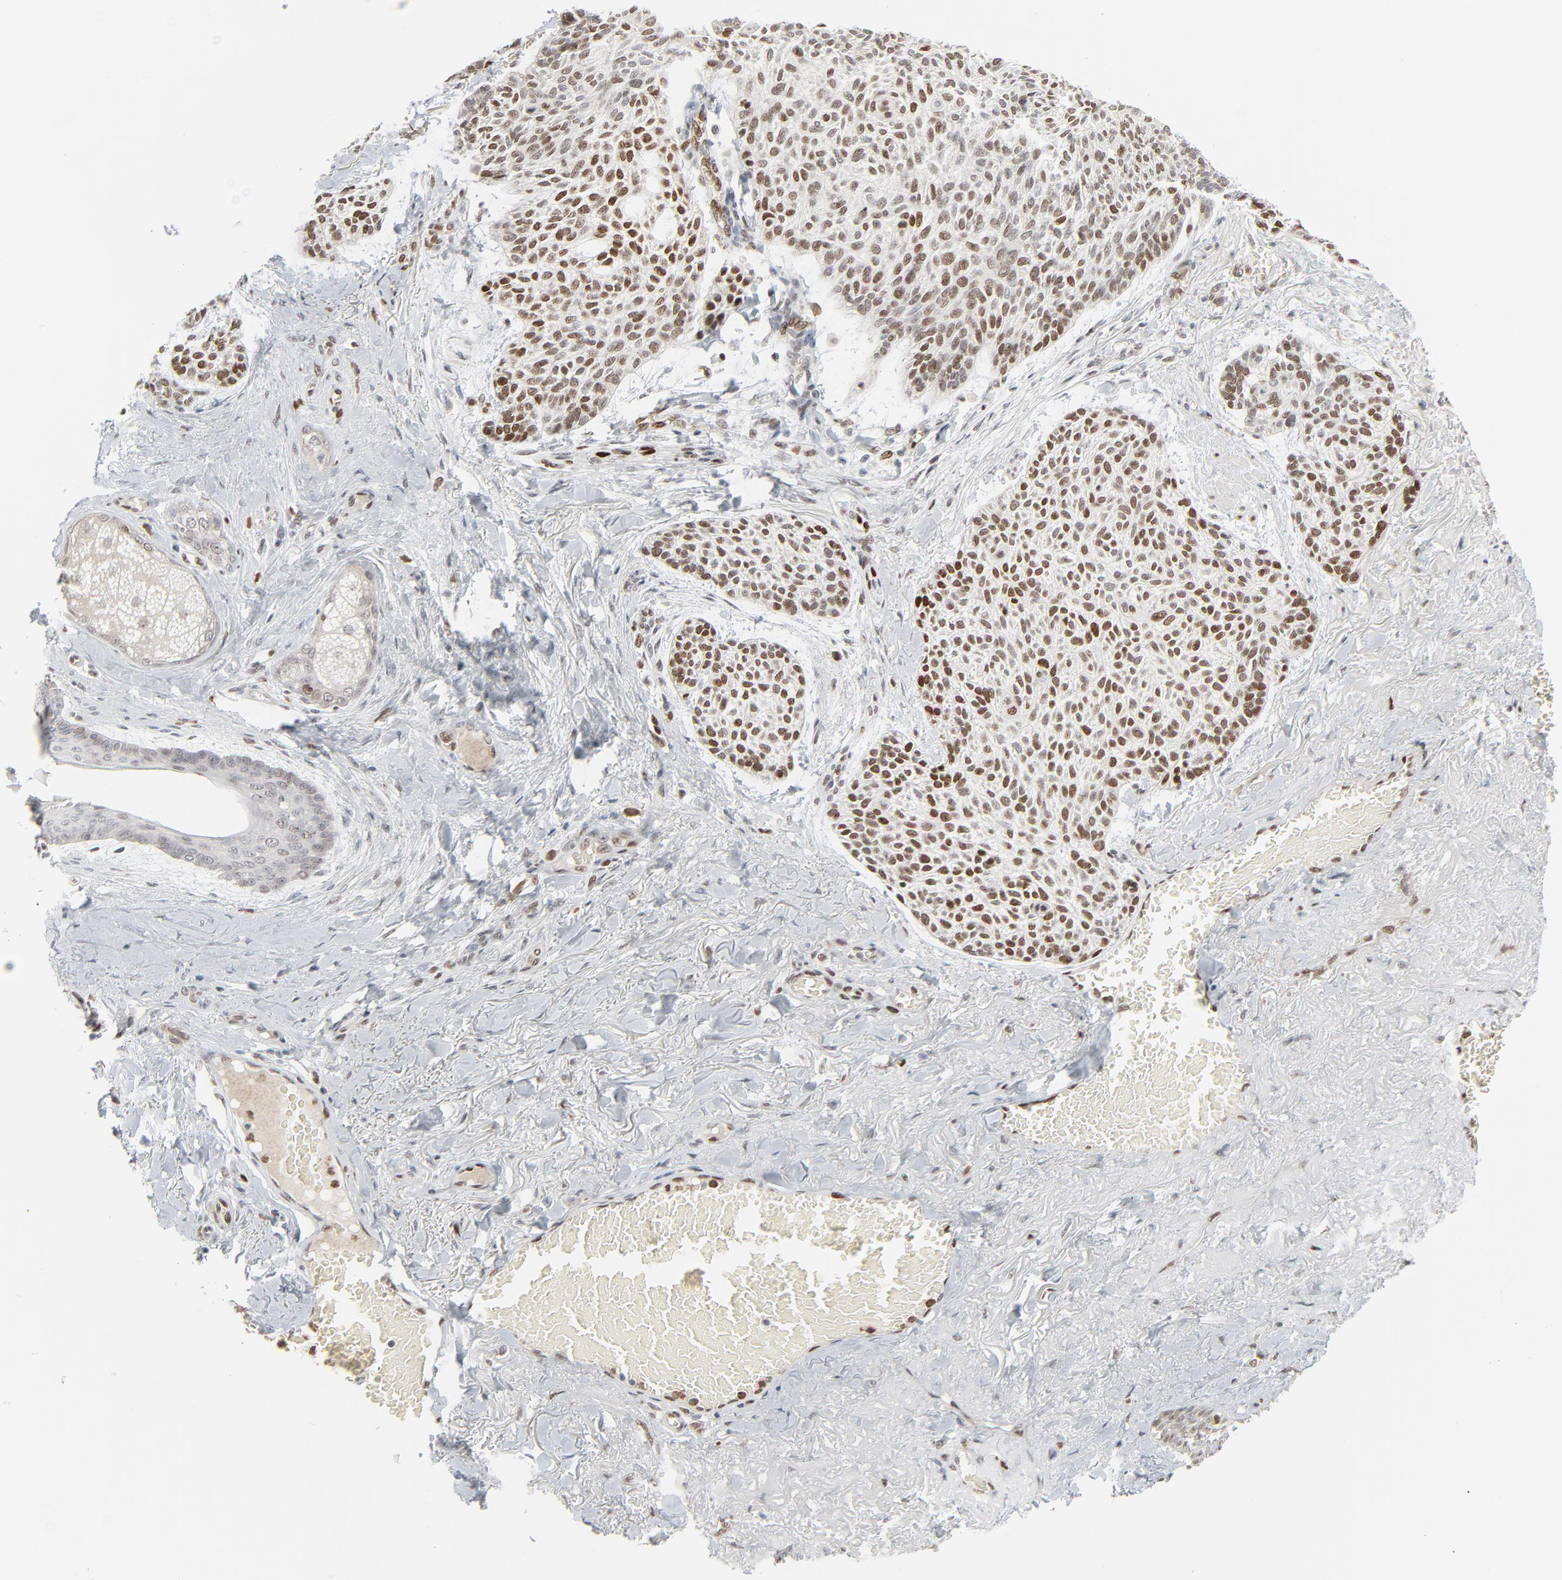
{"staining": {"intensity": "strong", "quantity": ">75%", "location": "nuclear"}, "tissue": "skin cancer", "cell_type": "Tumor cells", "image_type": "cancer", "snomed": [{"axis": "morphology", "description": "Normal tissue, NOS"}, {"axis": "morphology", "description": "Basal cell carcinoma"}, {"axis": "topography", "description": "Skin"}], "caption": "Protein expression analysis of skin cancer (basal cell carcinoma) reveals strong nuclear positivity in about >75% of tumor cells.", "gene": "CUX1", "patient": {"sex": "female", "age": 70}}